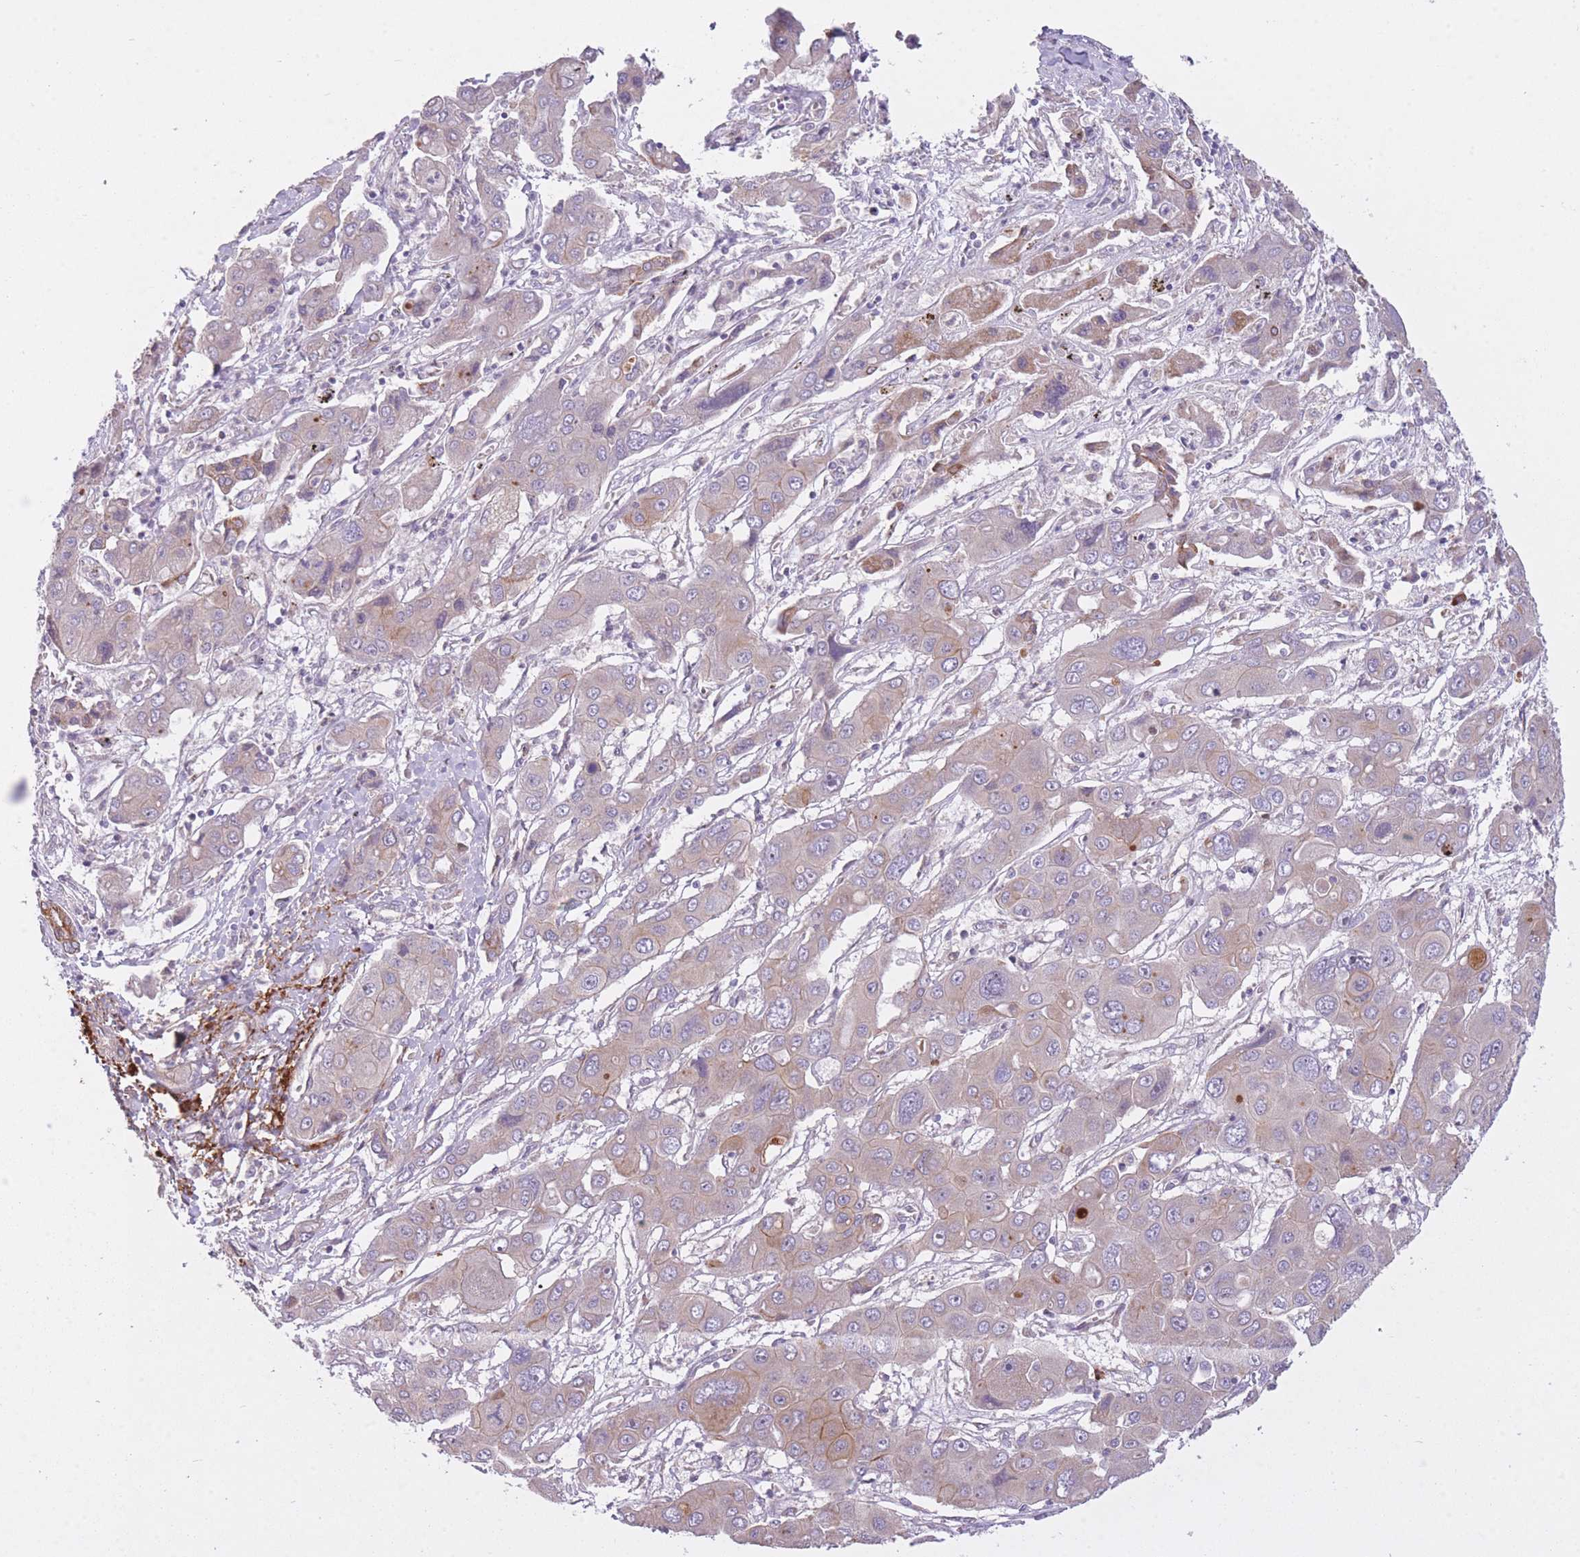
{"staining": {"intensity": "weak", "quantity": "<25%", "location": "cytoplasmic/membranous"}, "tissue": "liver cancer", "cell_type": "Tumor cells", "image_type": "cancer", "snomed": [{"axis": "morphology", "description": "Cholangiocarcinoma"}, {"axis": "topography", "description": "Liver"}], "caption": "DAB immunohistochemical staining of liver cholangiocarcinoma shows no significant positivity in tumor cells. (Immunohistochemistry, brightfield microscopy, high magnification).", "gene": "REV1", "patient": {"sex": "male", "age": 67}}